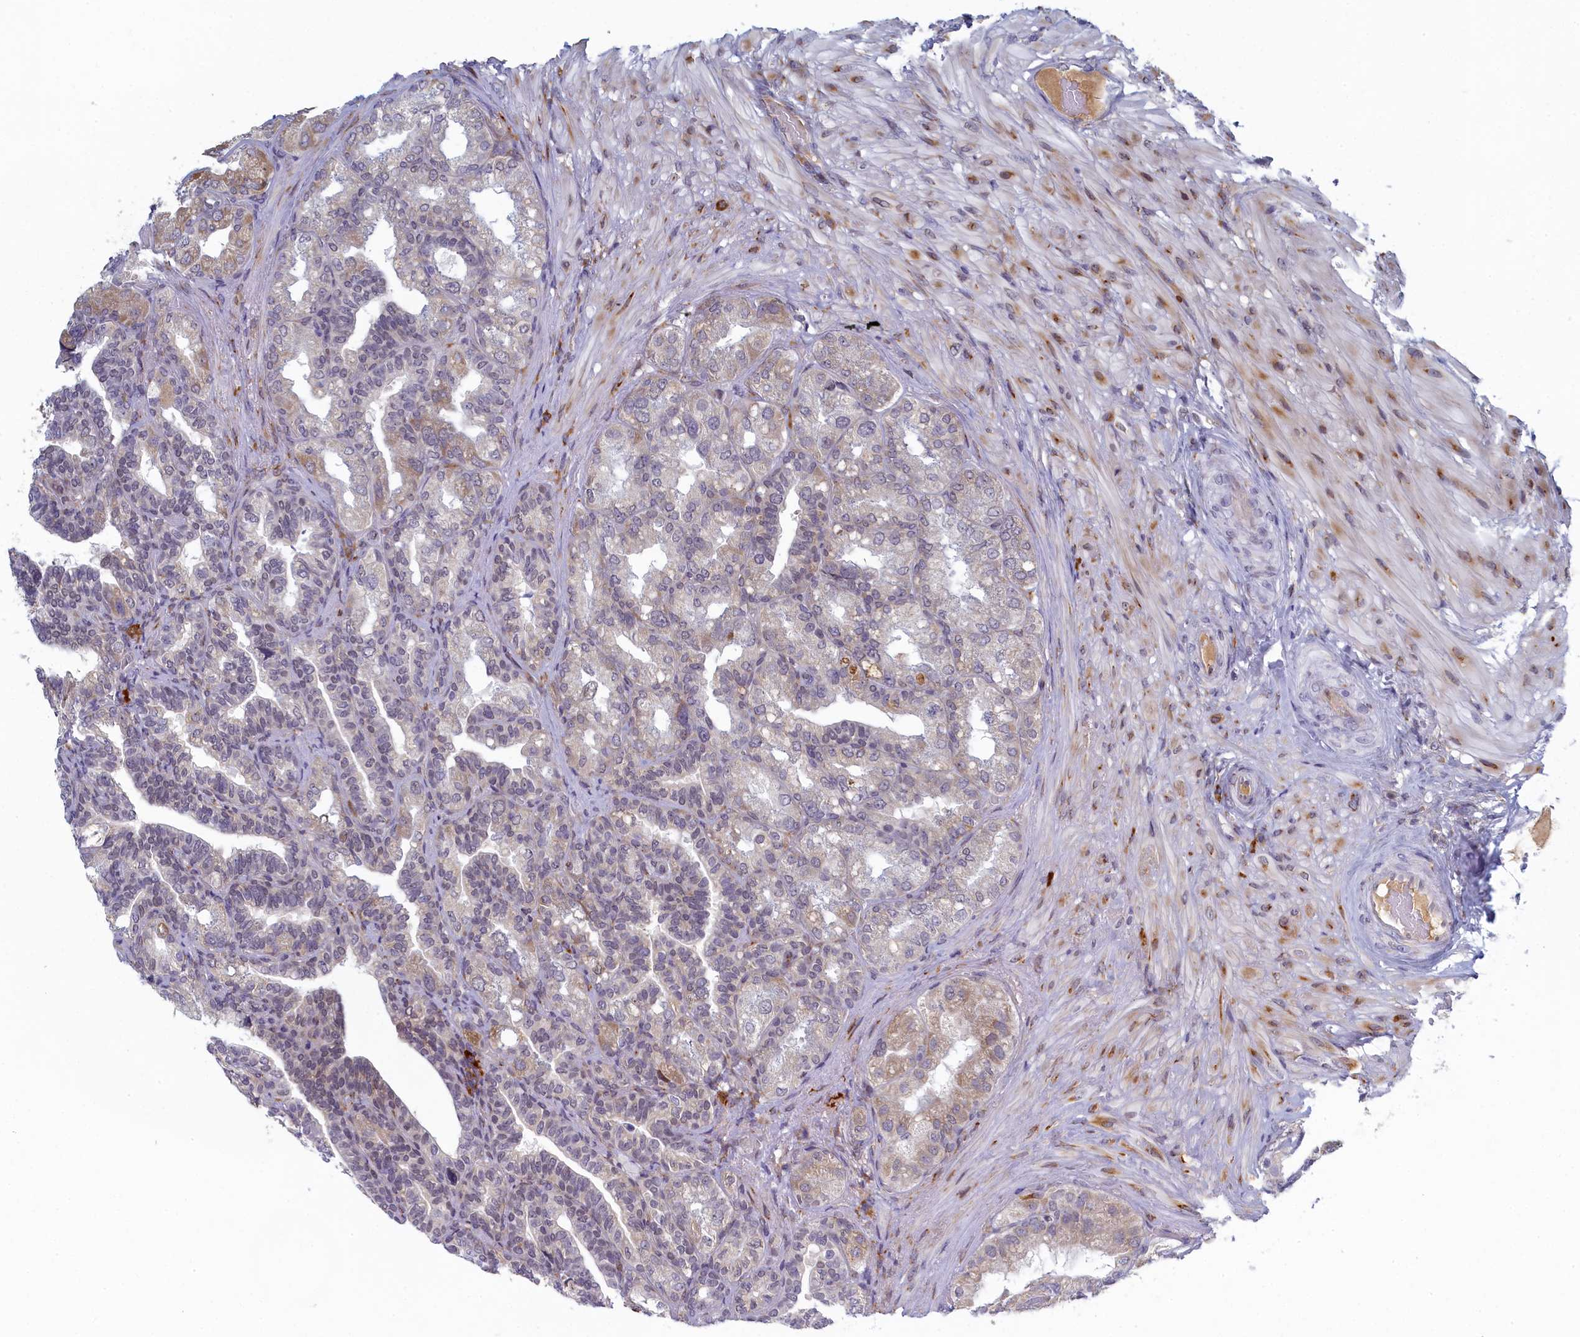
{"staining": {"intensity": "negative", "quantity": "none", "location": "none"}, "tissue": "seminal vesicle", "cell_type": "Glandular cells", "image_type": "normal", "snomed": [{"axis": "morphology", "description": "Normal tissue, NOS"}, {"axis": "topography", "description": "Seminal veicle"}, {"axis": "topography", "description": "Peripheral nerve tissue"}], "caption": "High power microscopy photomicrograph of an immunohistochemistry (IHC) image of benign seminal vesicle, revealing no significant staining in glandular cells.", "gene": "DNAJC17", "patient": {"sex": "male", "age": 63}}